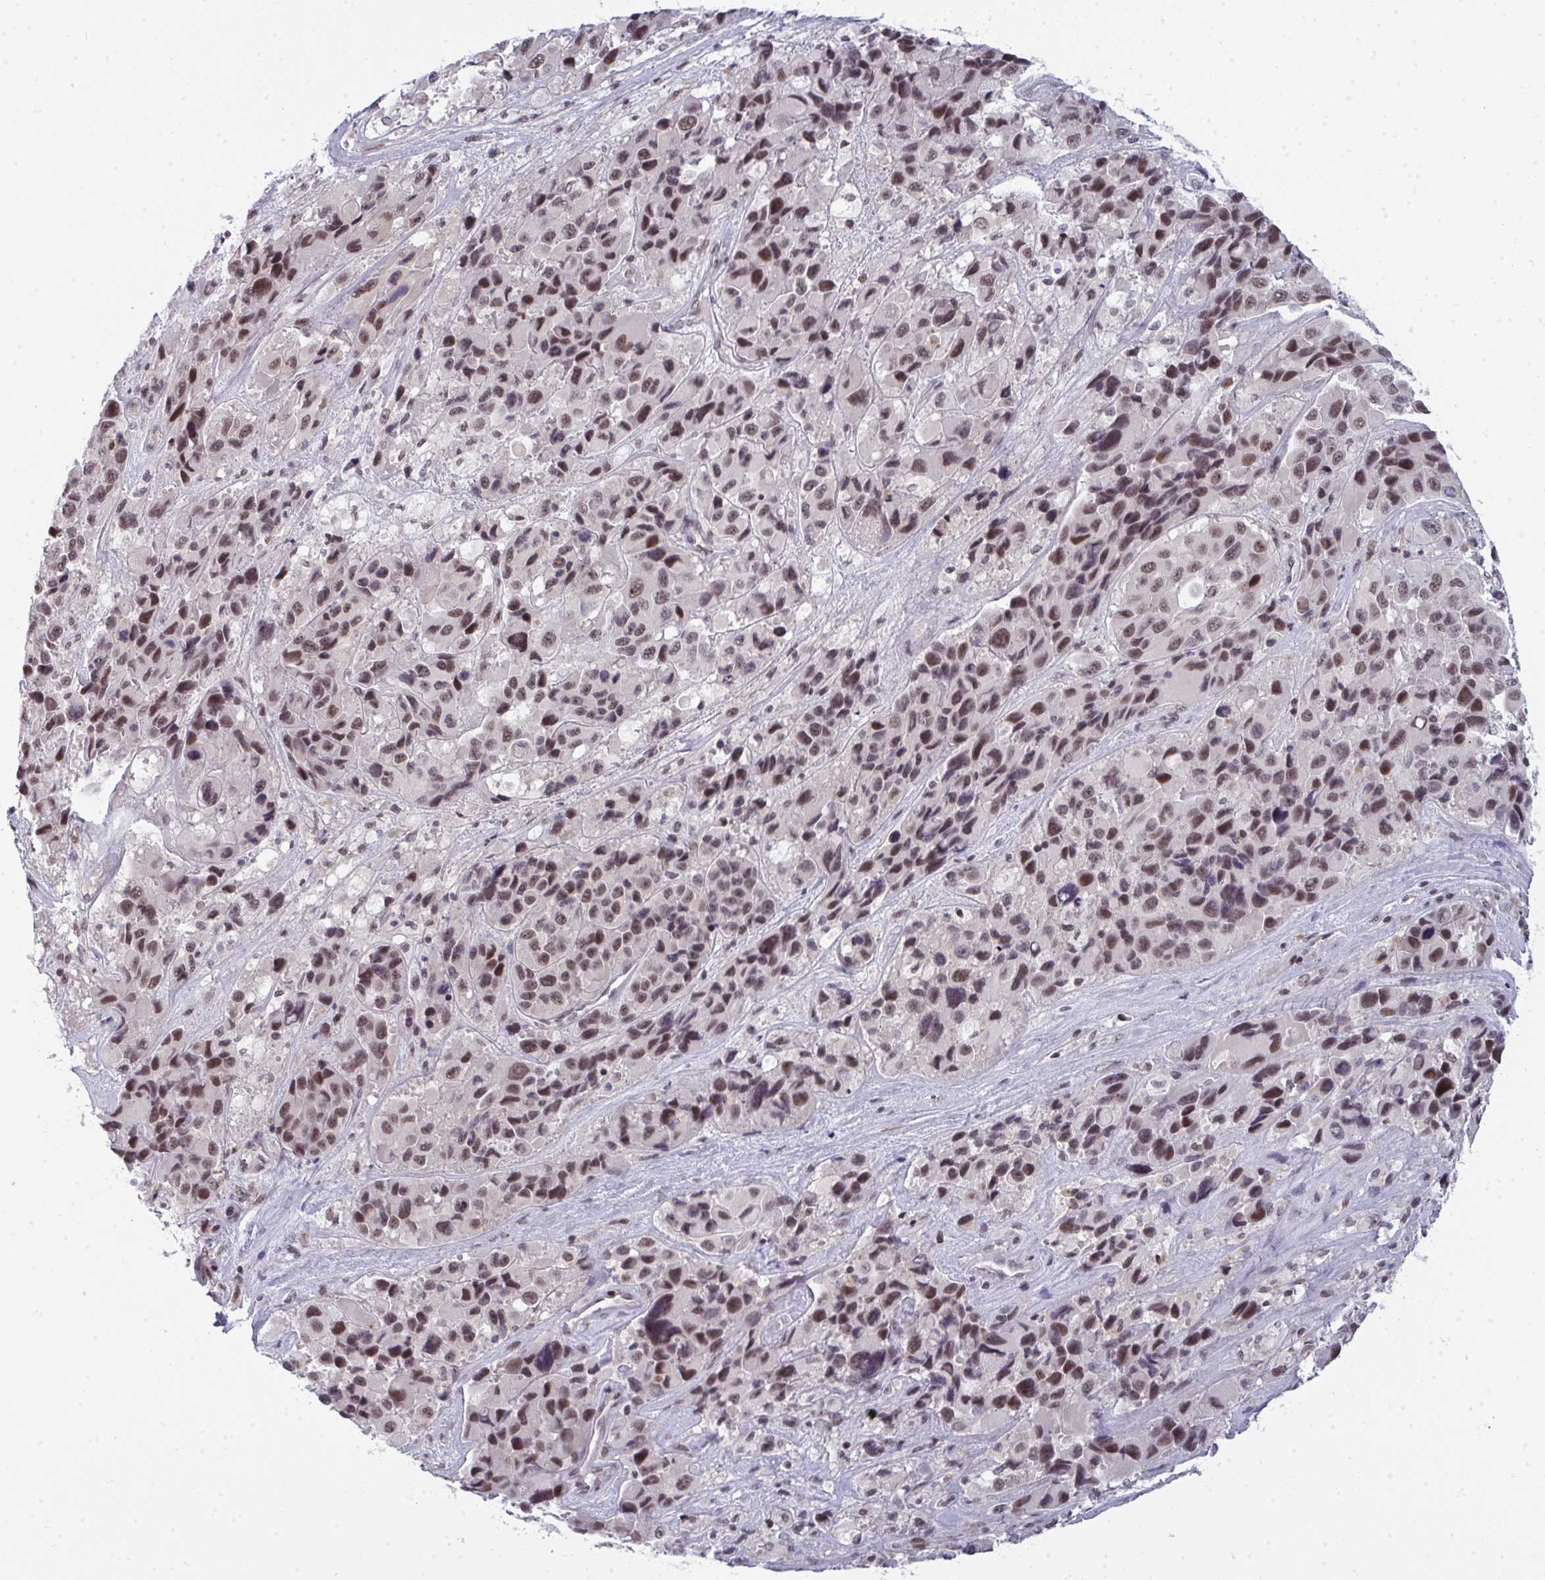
{"staining": {"intensity": "moderate", "quantity": ">75%", "location": "nuclear"}, "tissue": "melanoma", "cell_type": "Tumor cells", "image_type": "cancer", "snomed": [{"axis": "morphology", "description": "Malignant melanoma, Metastatic site"}, {"axis": "topography", "description": "Lymph node"}], "caption": "IHC (DAB (3,3'-diaminobenzidine)) staining of melanoma demonstrates moderate nuclear protein staining in about >75% of tumor cells.", "gene": "ATF1", "patient": {"sex": "female", "age": 65}}